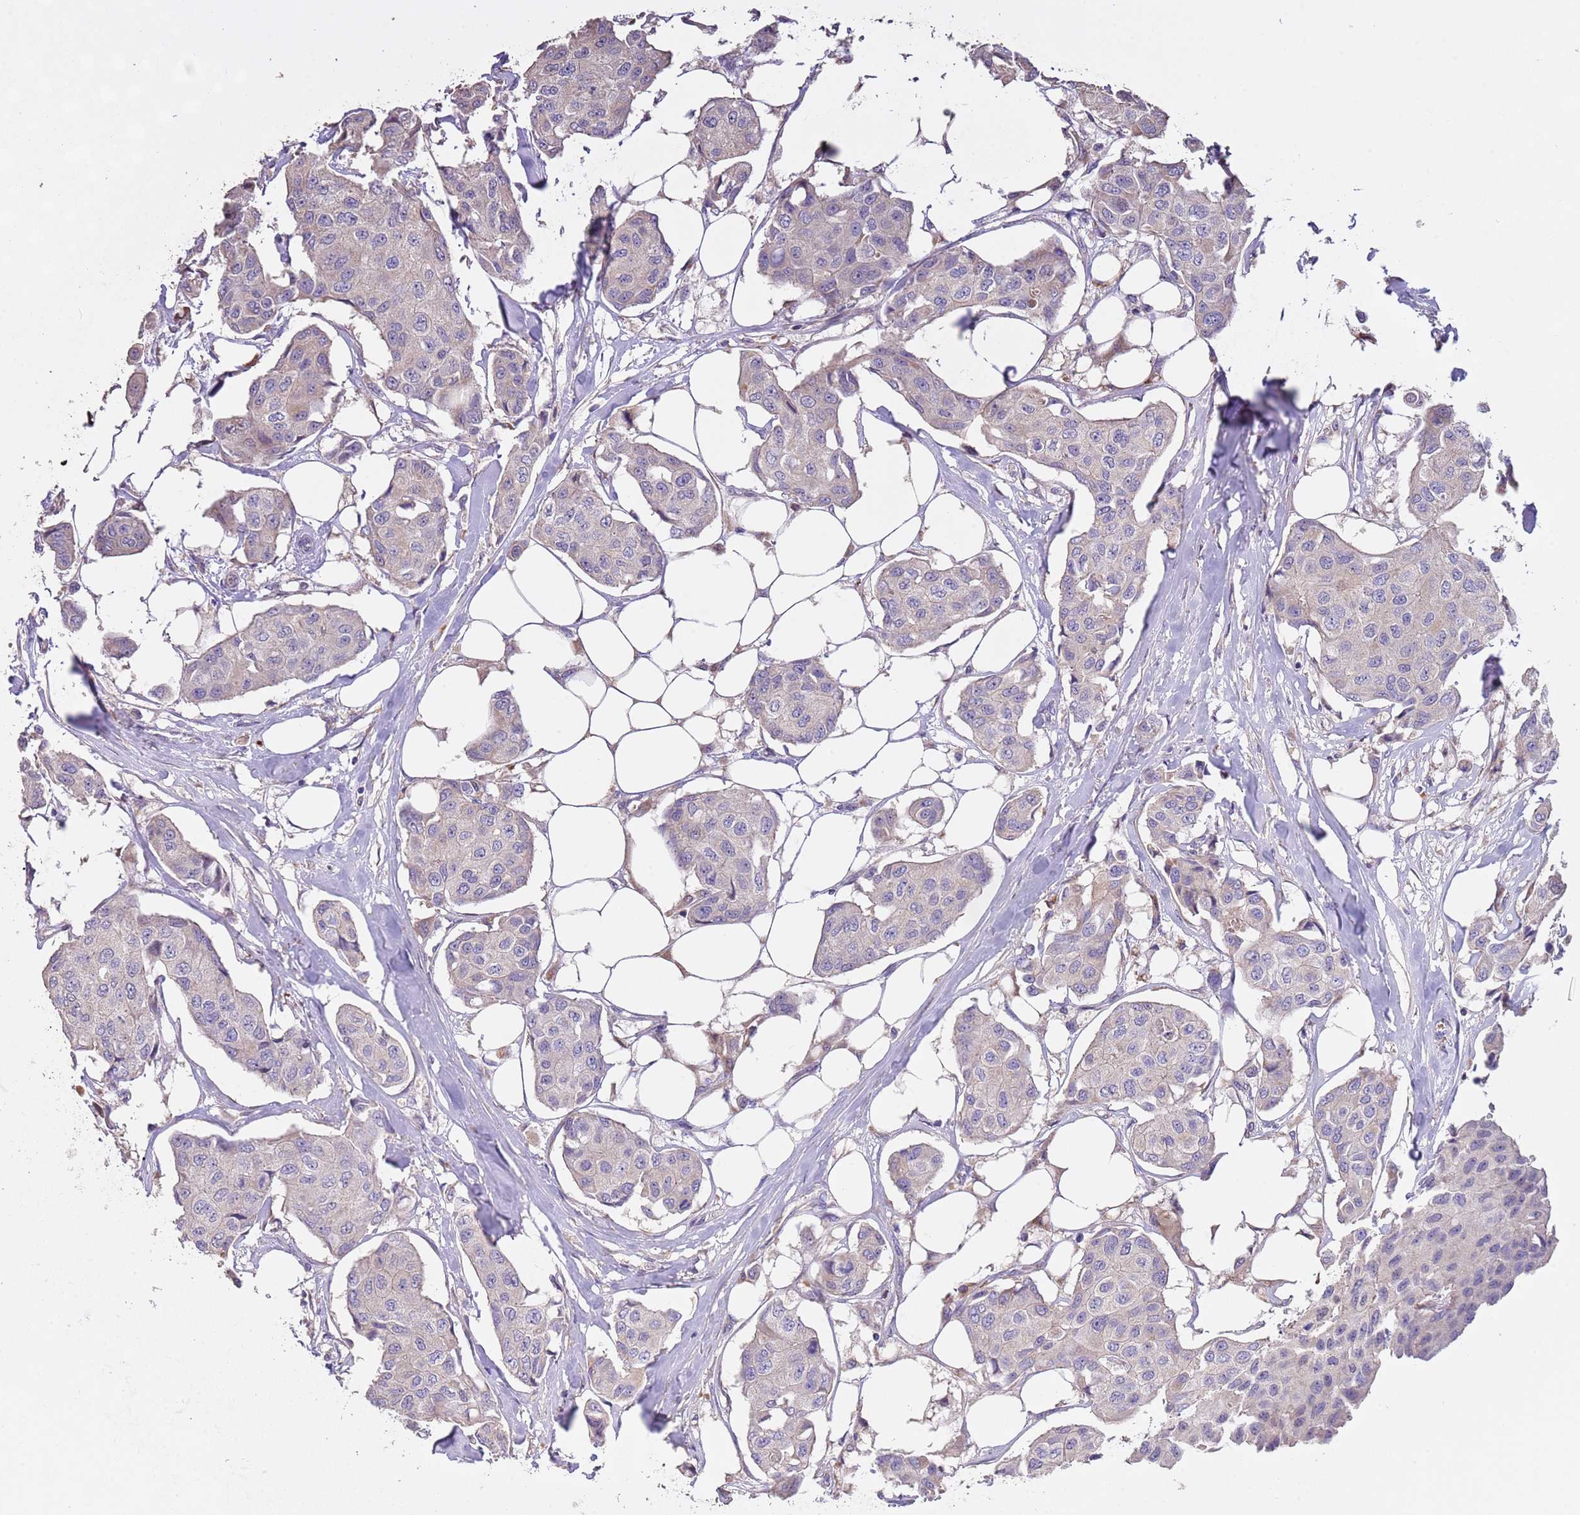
{"staining": {"intensity": "negative", "quantity": "none", "location": "none"}, "tissue": "breast cancer", "cell_type": "Tumor cells", "image_type": "cancer", "snomed": [{"axis": "morphology", "description": "Duct carcinoma"}, {"axis": "topography", "description": "Breast"}, {"axis": "topography", "description": "Lymph node"}], "caption": "Immunohistochemical staining of human breast cancer exhibits no significant staining in tumor cells.", "gene": "PIGA", "patient": {"sex": "female", "age": 80}}